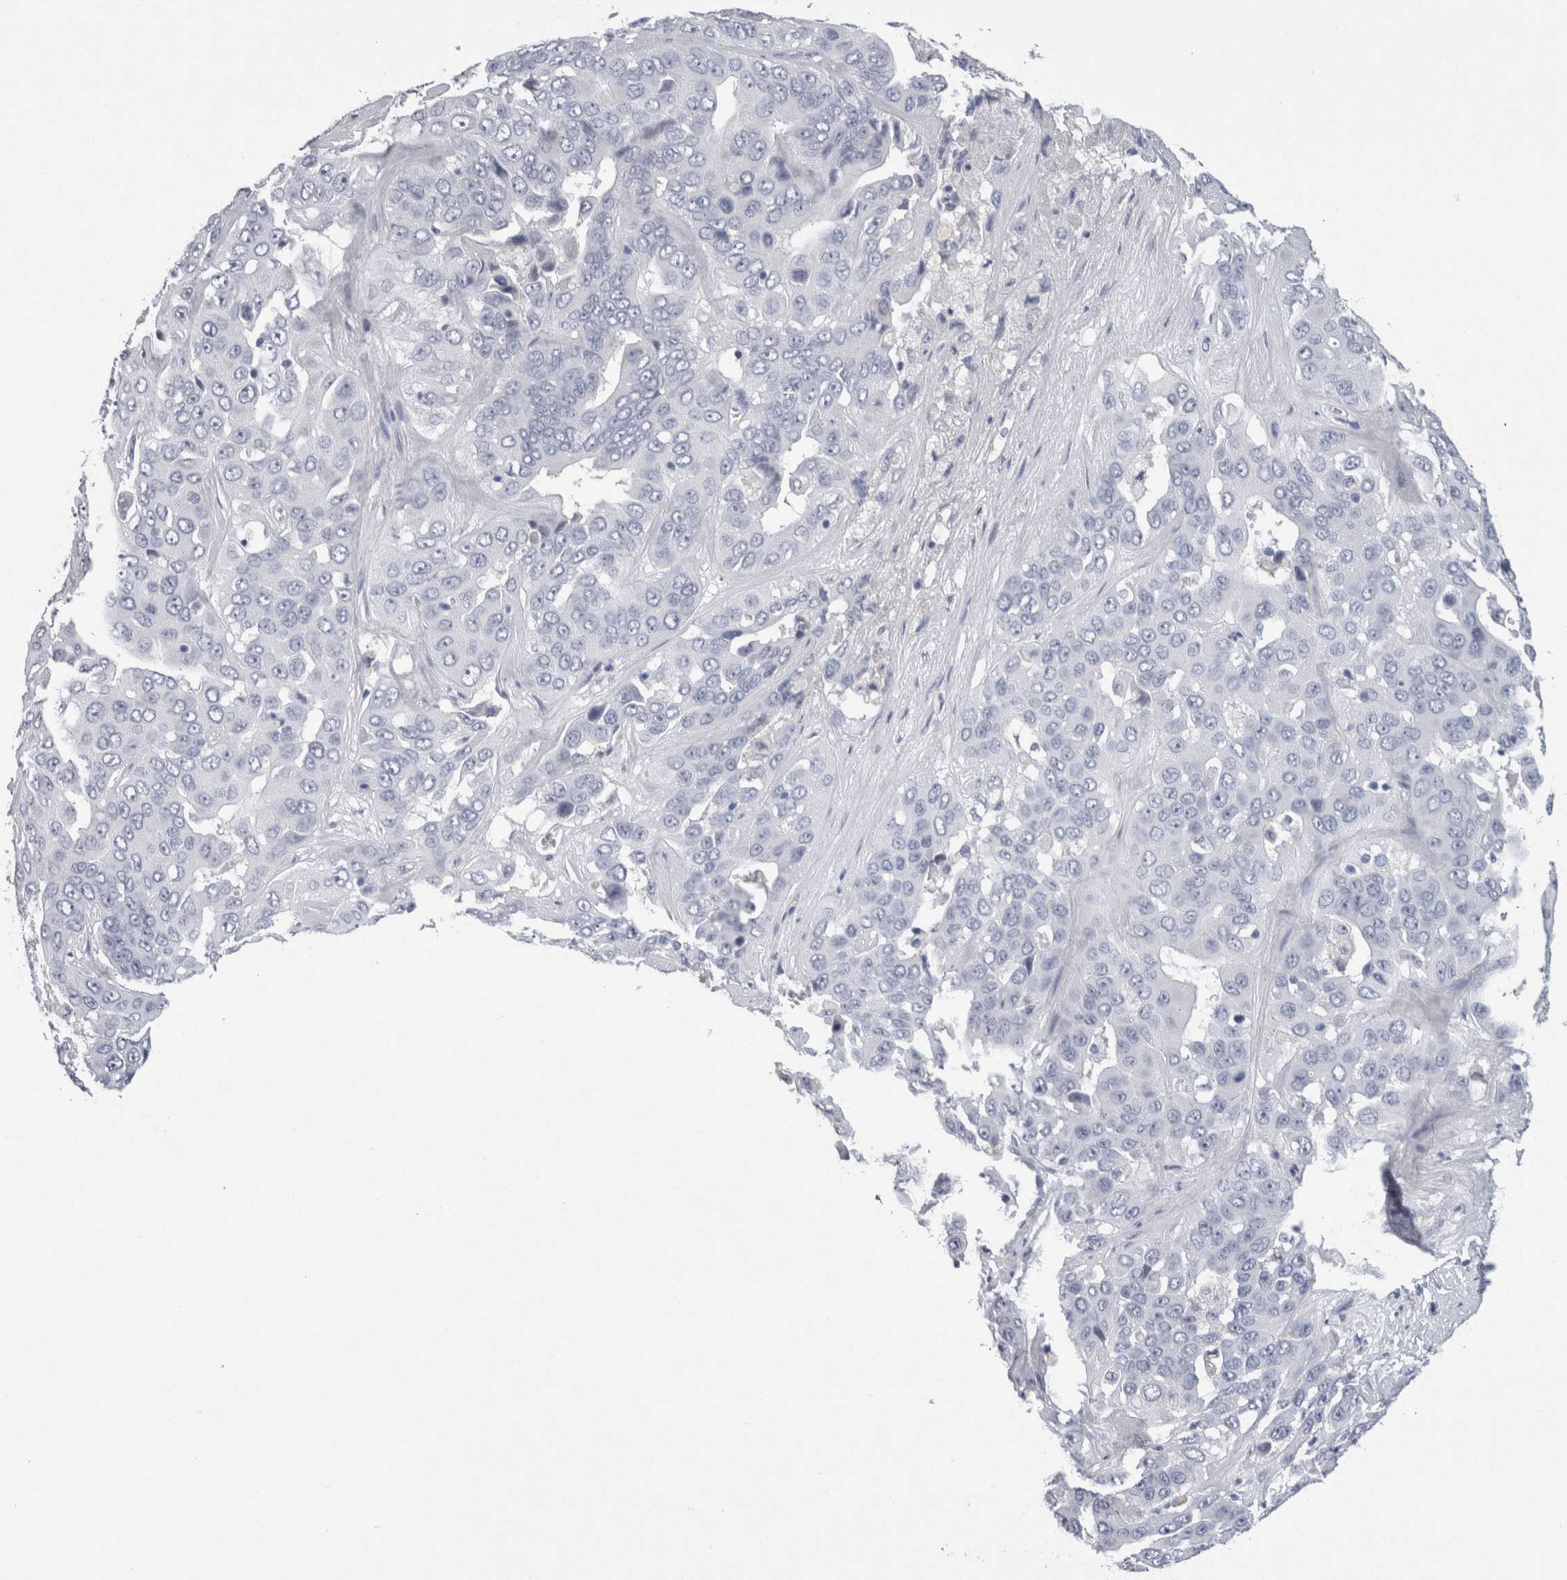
{"staining": {"intensity": "negative", "quantity": "none", "location": "none"}, "tissue": "liver cancer", "cell_type": "Tumor cells", "image_type": "cancer", "snomed": [{"axis": "morphology", "description": "Cholangiocarcinoma"}, {"axis": "topography", "description": "Liver"}], "caption": "Immunohistochemistry (IHC) photomicrograph of neoplastic tissue: liver cholangiocarcinoma stained with DAB (3,3'-diaminobenzidine) exhibits no significant protein positivity in tumor cells.", "gene": "FABP4", "patient": {"sex": "female", "age": 52}}